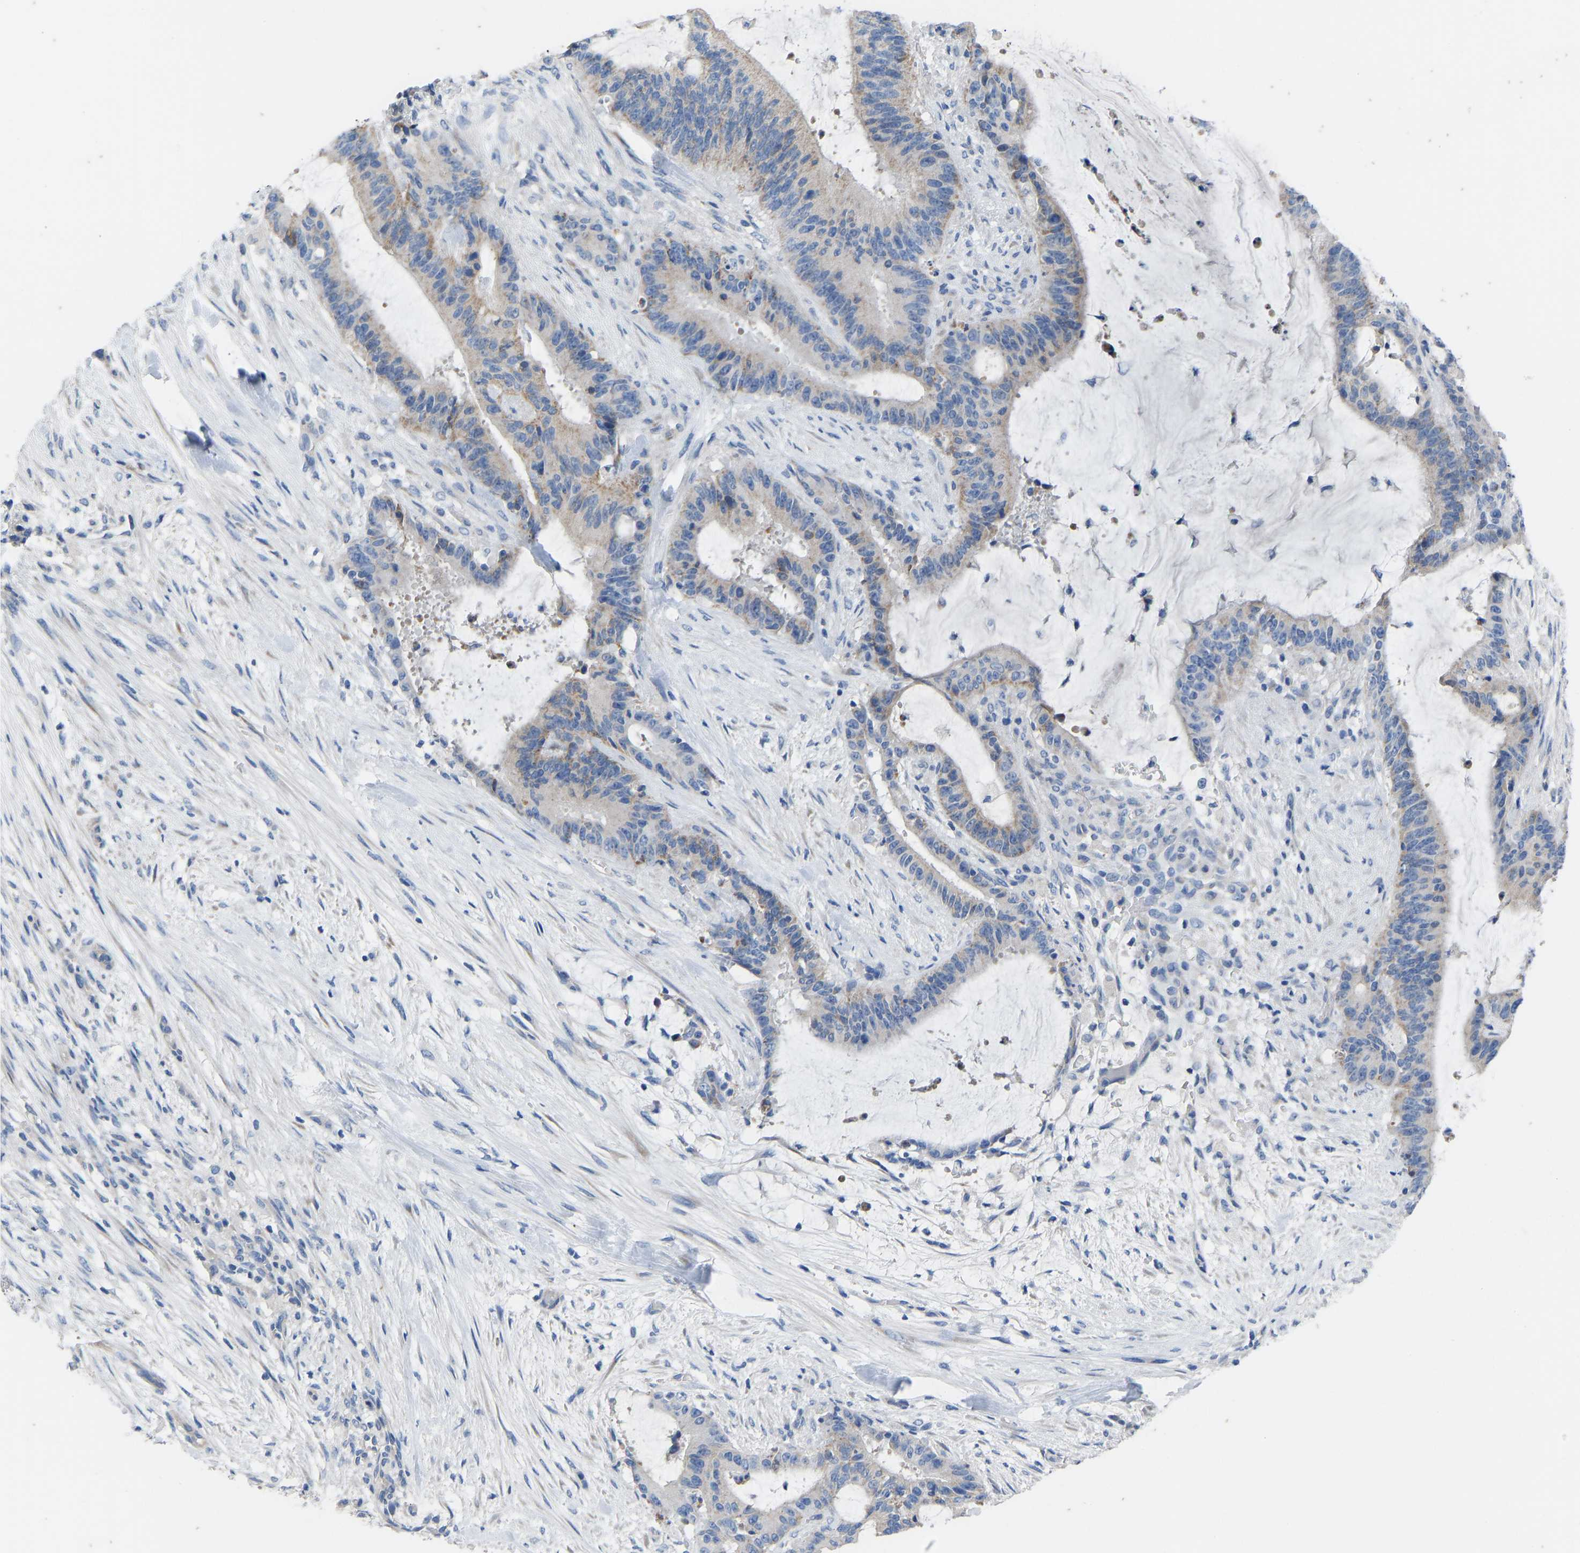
{"staining": {"intensity": "moderate", "quantity": "<25%", "location": "cytoplasmic/membranous"}, "tissue": "liver cancer", "cell_type": "Tumor cells", "image_type": "cancer", "snomed": [{"axis": "morphology", "description": "Normal tissue, NOS"}, {"axis": "morphology", "description": "Cholangiocarcinoma"}, {"axis": "topography", "description": "Liver"}, {"axis": "topography", "description": "Peripheral nerve tissue"}], "caption": "Immunohistochemistry photomicrograph of neoplastic tissue: liver cholangiocarcinoma stained using IHC demonstrates low levels of moderate protein expression localized specifically in the cytoplasmic/membranous of tumor cells, appearing as a cytoplasmic/membranous brown color.", "gene": "OLIG2", "patient": {"sex": "female", "age": 73}}